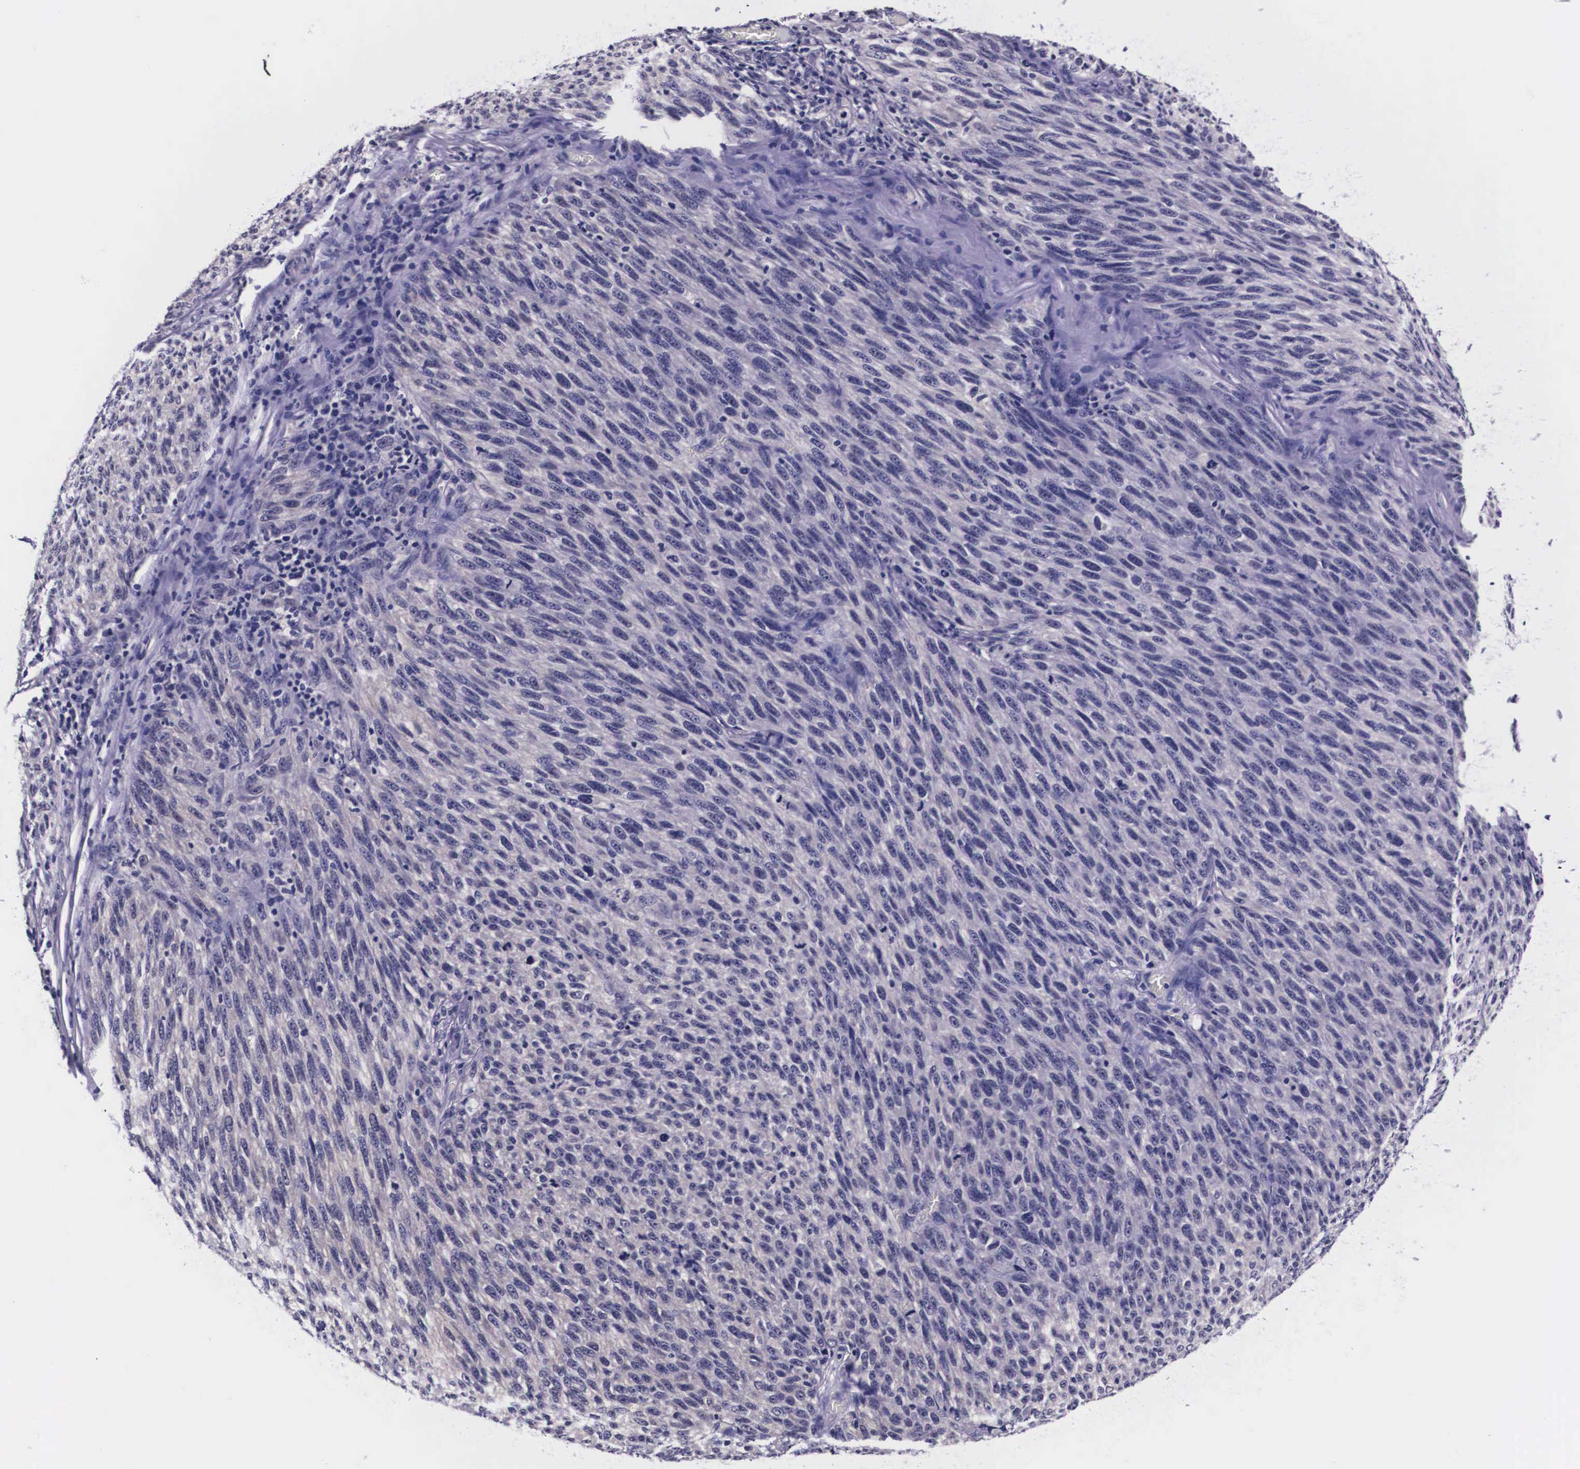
{"staining": {"intensity": "negative", "quantity": "none", "location": "none"}, "tissue": "melanoma", "cell_type": "Tumor cells", "image_type": "cancer", "snomed": [{"axis": "morphology", "description": "Malignant melanoma, NOS"}, {"axis": "topography", "description": "Skin"}], "caption": "Immunohistochemistry (IHC) photomicrograph of neoplastic tissue: human melanoma stained with DAB (3,3'-diaminobenzidine) displays no significant protein positivity in tumor cells.", "gene": "PHETA2", "patient": {"sex": "male", "age": 76}}